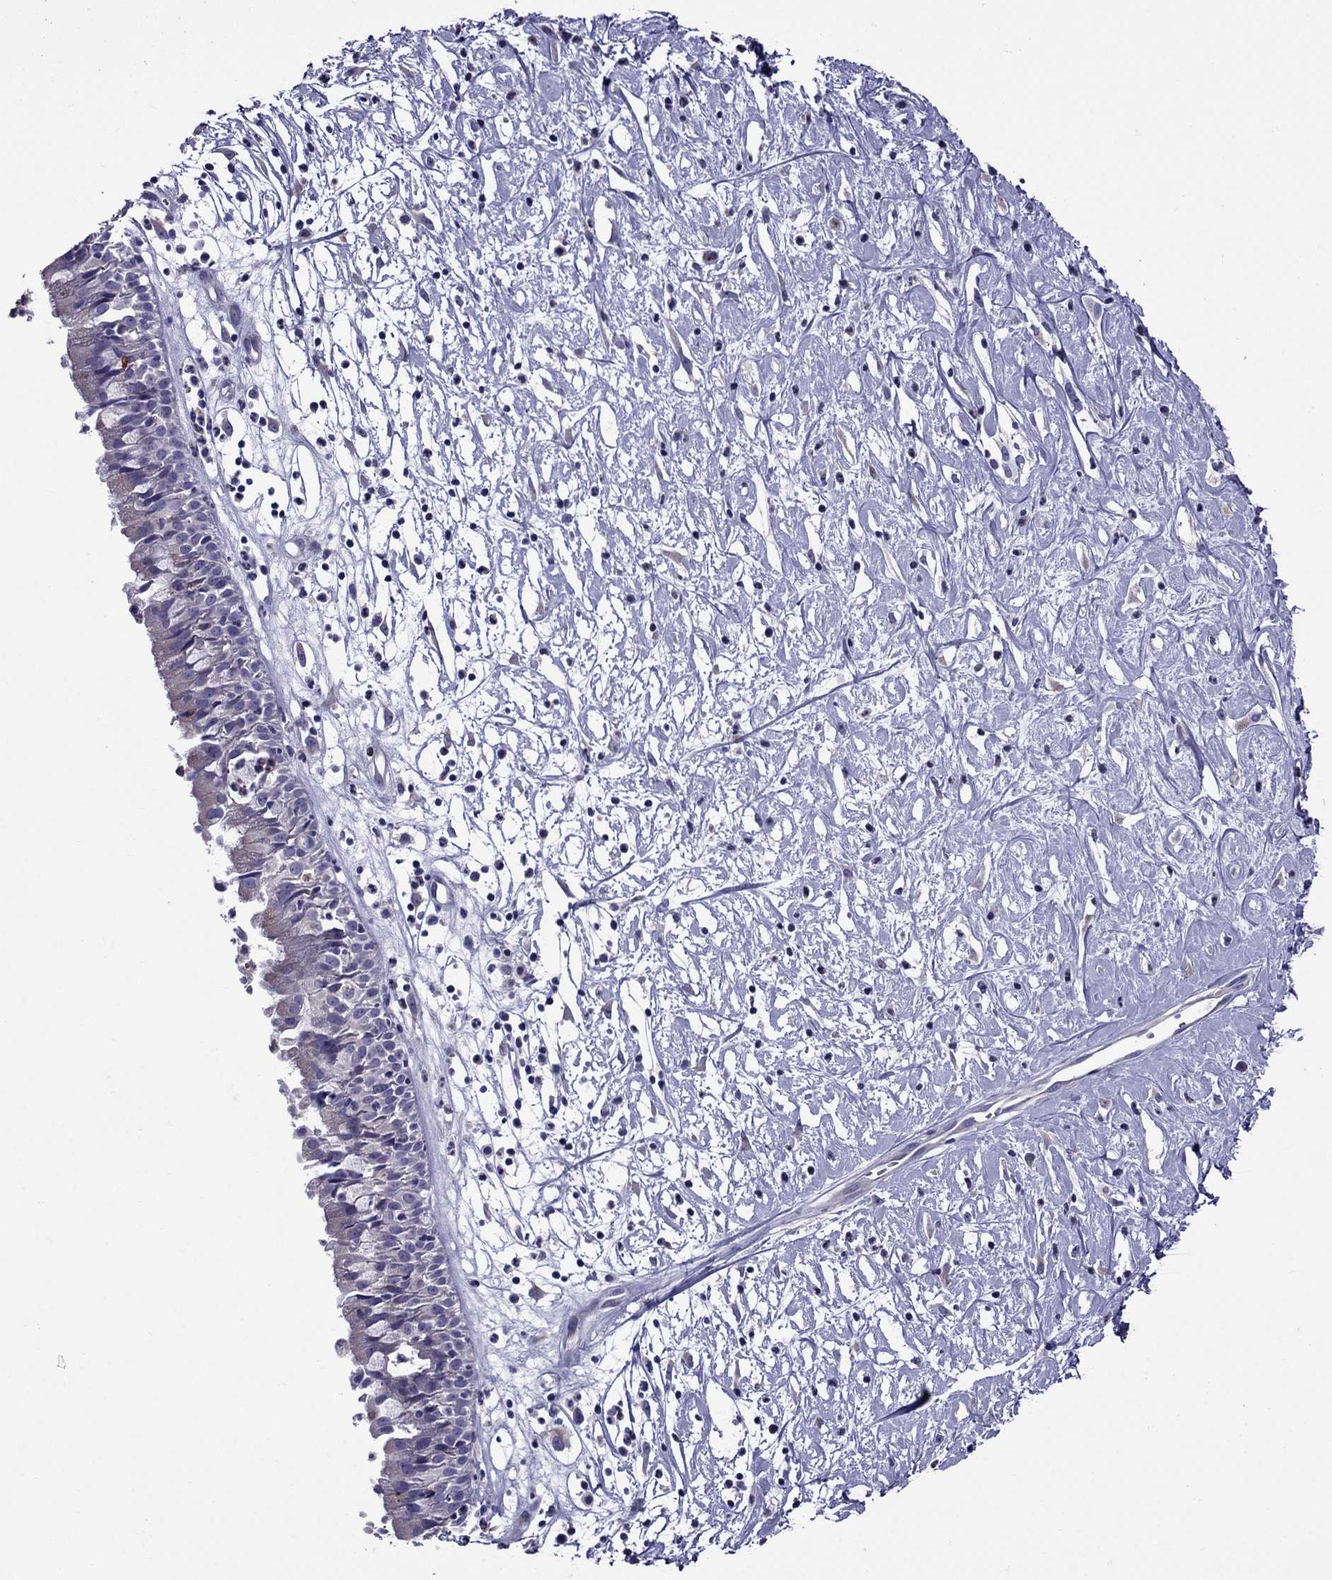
{"staining": {"intensity": "weak", "quantity": "<25%", "location": "cytoplasmic/membranous"}, "tissue": "nasopharynx", "cell_type": "Respiratory epithelial cells", "image_type": "normal", "snomed": [{"axis": "morphology", "description": "Normal tissue, NOS"}, {"axis": "topography", "description": "Nasopharynx"}], "caption": "Benign nasopharynx was stained to show a protein in brown. There is no significant staining in respiratory epithelial cells. (Stains: DAB (3,3'-diaminobenzidine) IHC with hematoxylin counter stain, Microscopy: brightfield microscopy at high magnification).", "gene": "OXCT2", "patient": {"sex": "male", "age": 9}}